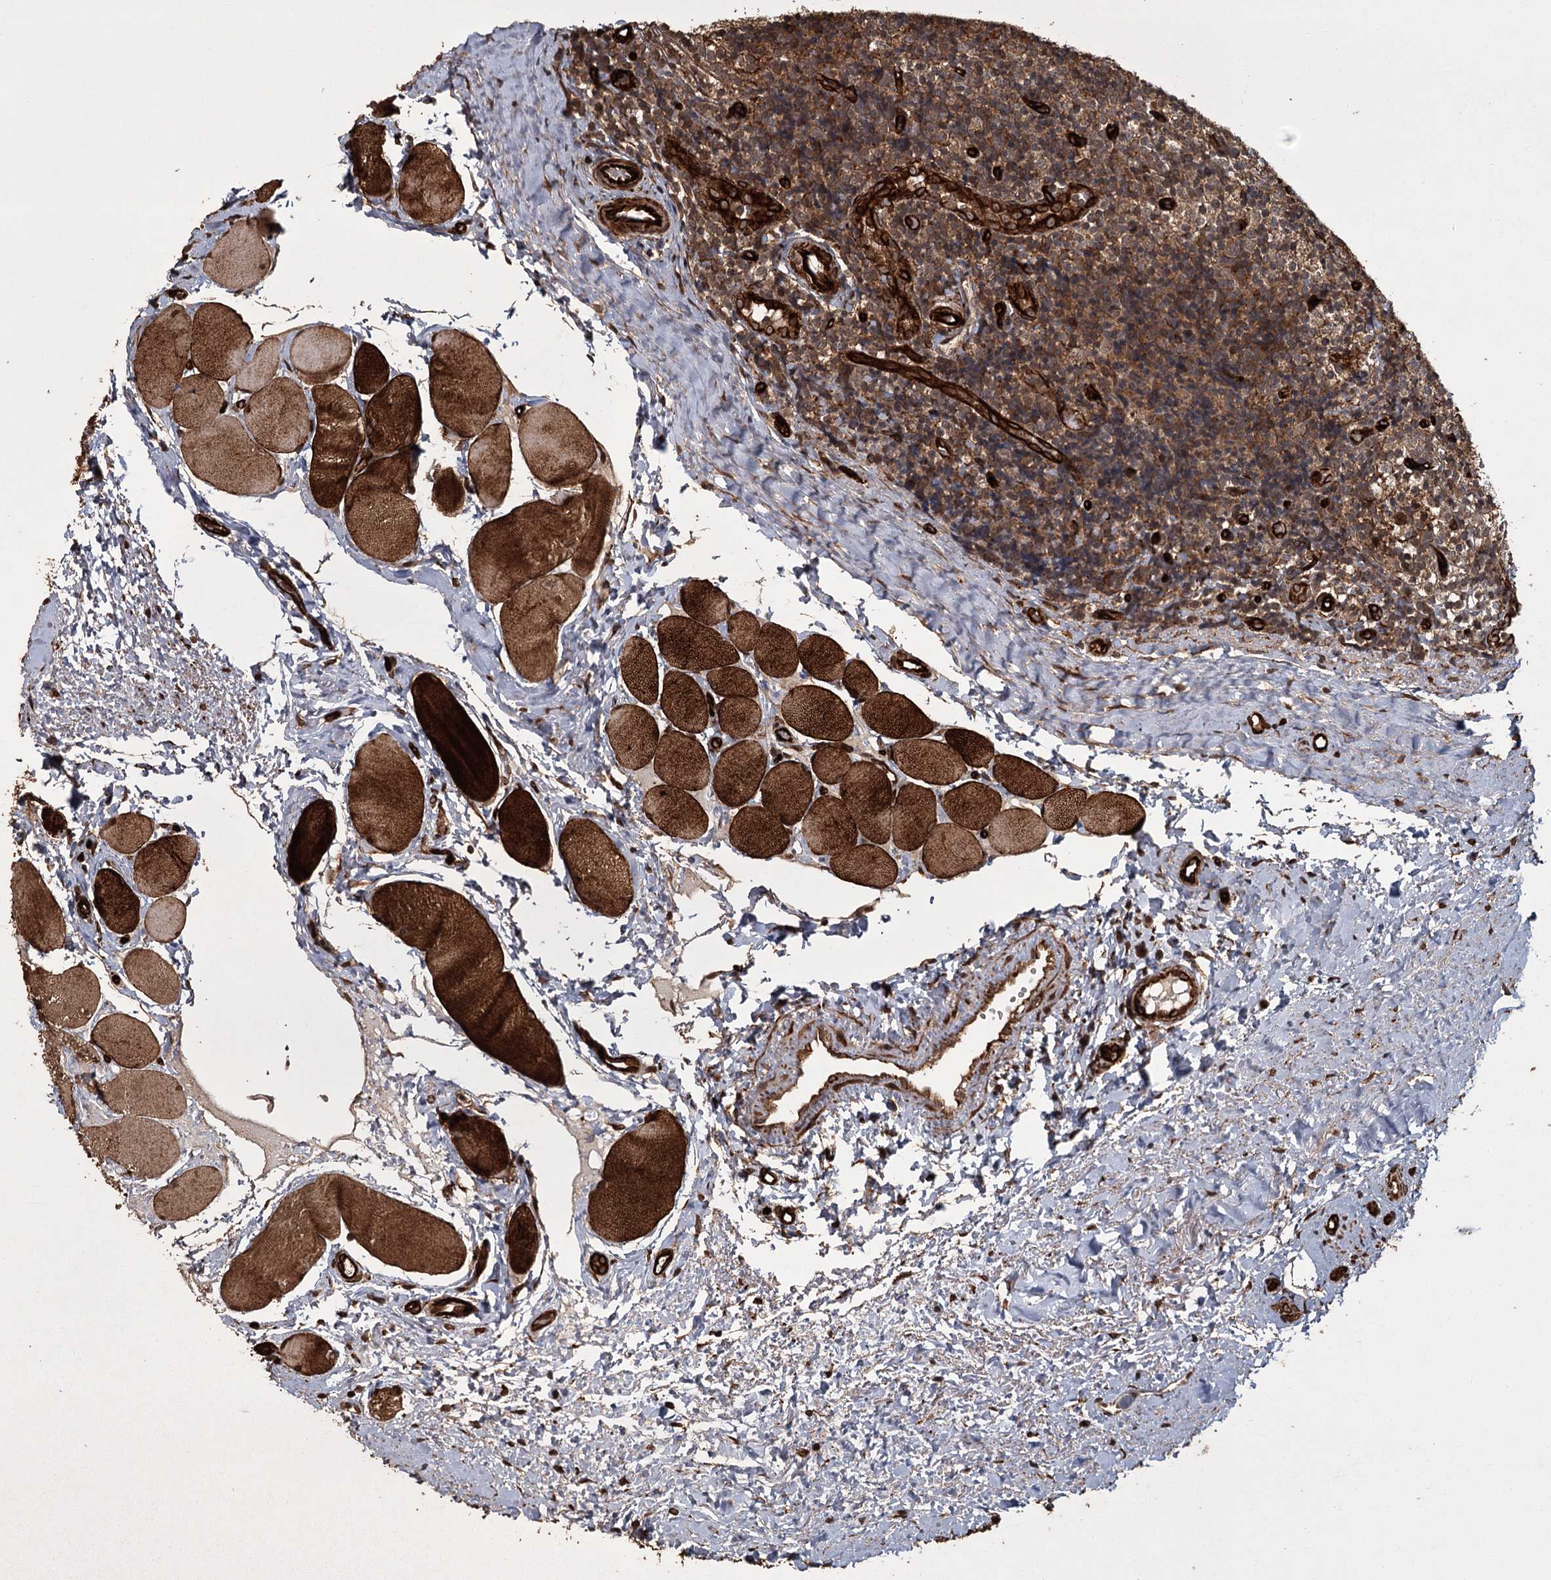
{"staining": {"intensity": "moderate", "quantity": ">75%", "location": "cytoplasmic/membranous"}, "tissue": "tonsil", "cell_type": "Germinal center cells", "image_type": "normal", "snomed": [{"axis": "morphology", "description": "Normal tissue, NOS"}, {"axis": "topography", "description": "Tonsil"}], "caption": "A micrograph of tonsil stained for a protein reveals moderate cytoplasmic/membranous brown staining in germinal center cells.", "gene": "RPAP3", "patient": {"sex": "female", "age": 19}}